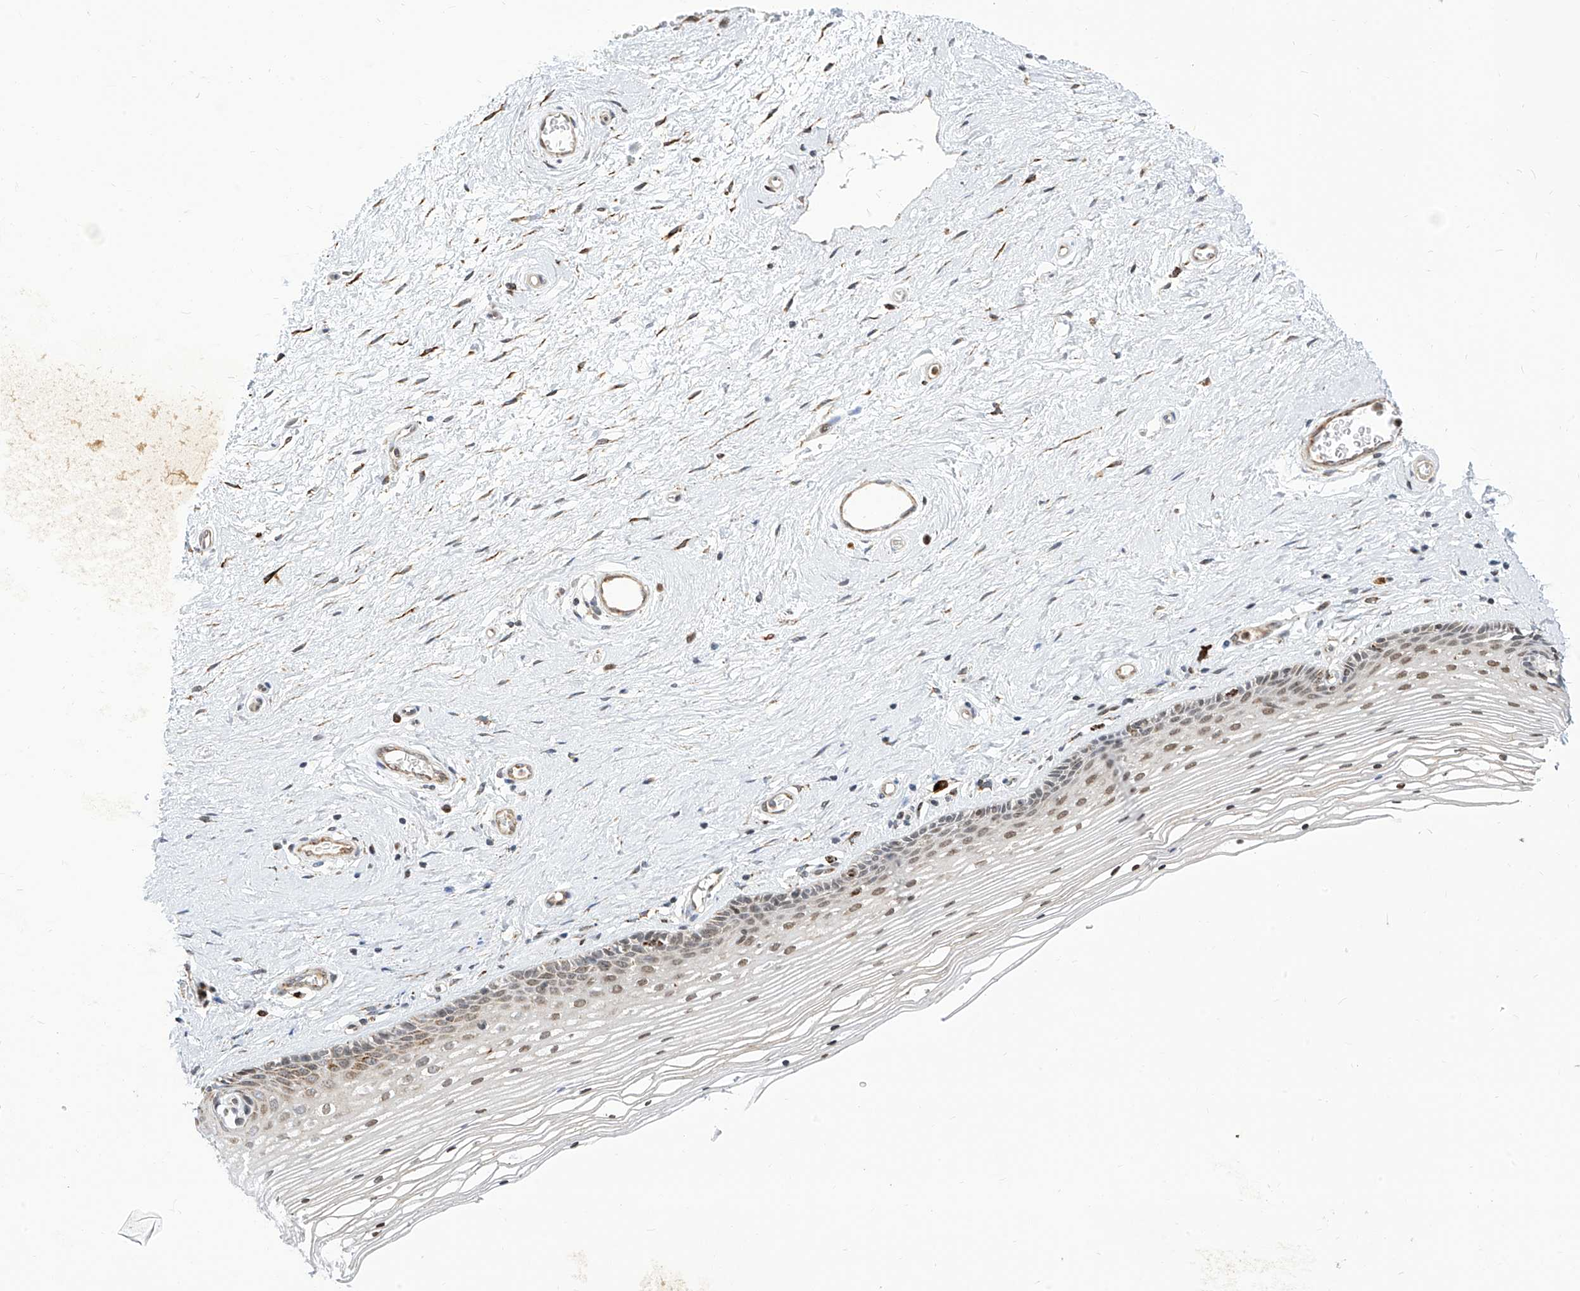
{"staining": {"intensity": "moderate", "quantity": "<25%", "location": "cytoplasmic/membranous,nuclear"}, "tissue": "vagina", "cell_type": "Squamous epithelial cells", "image_type": "normal", "snomed": [{"axis": "morphology", "description": "Normal tissue, NOS"}, {"axis": "topography", "description": "Vagina"}], "caption": "Moderate cytoplasmic/membranous,nuclear staining for a protein is seen in approximately <25% of squamous epithelial cells of benign vagina using immunohistochemistry (IHC).", "gene": "TTLL8", "patient": {"sex": "female", "age": 46}}